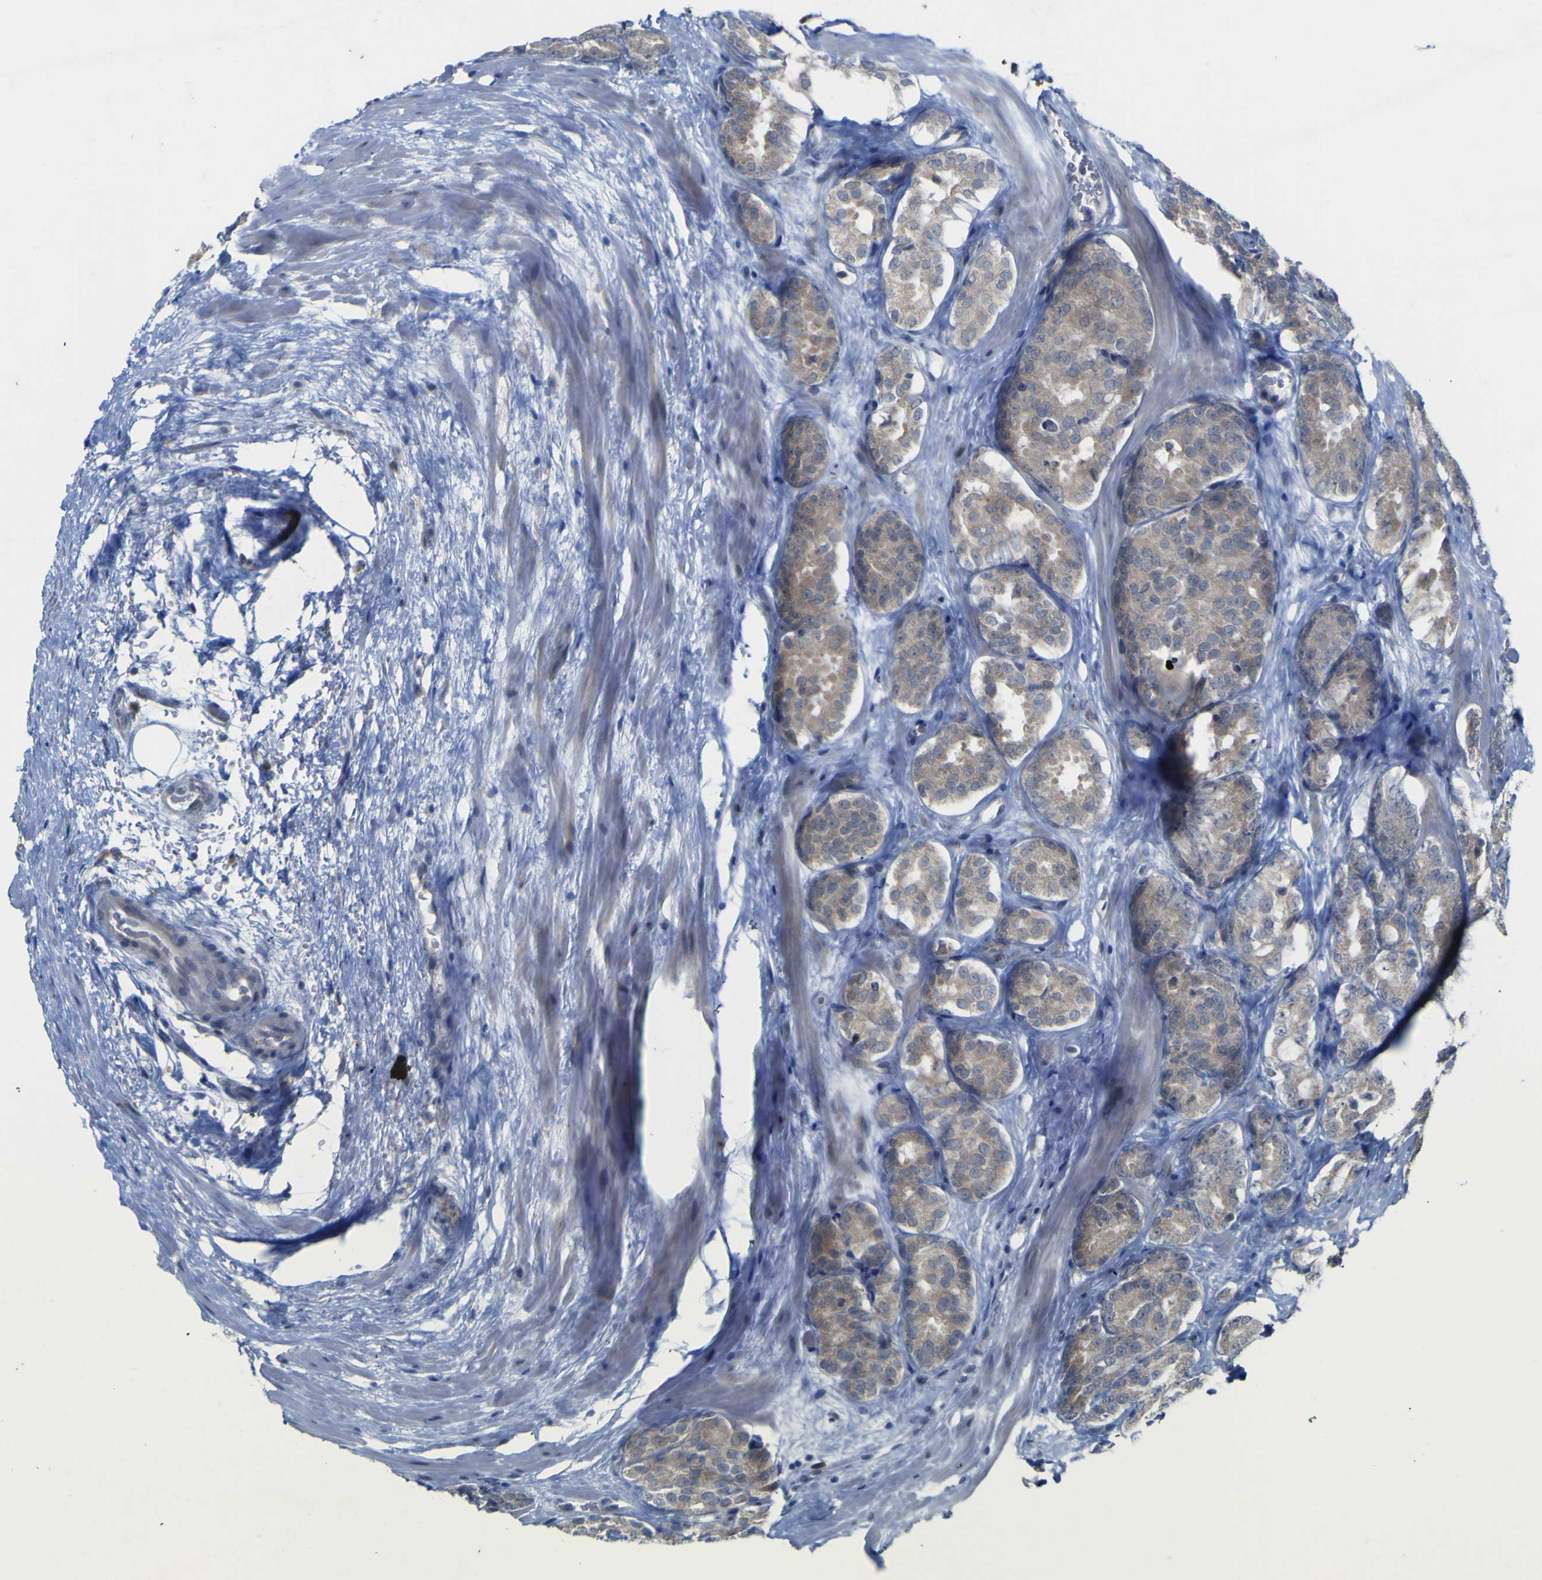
{"staining": {"intensity": "negative", "quantity": "none", "location": "none"}, "tissue": "prostate cancer", "cell_type": "Tumor cells", "image_type": "cancer", "snomed": [{"axis": "morphology", "description": "Adenocarcinoma, High grade"}, {"axis": "topography", "description": "Prostate"}], "caption": "The histopathology image displays no significant positivity in tumor cells of adenocarcinoma (high-grade) (prostate).", "gene": "TNFRSF11A", "patient": {"sex": "male", "age": 64}}